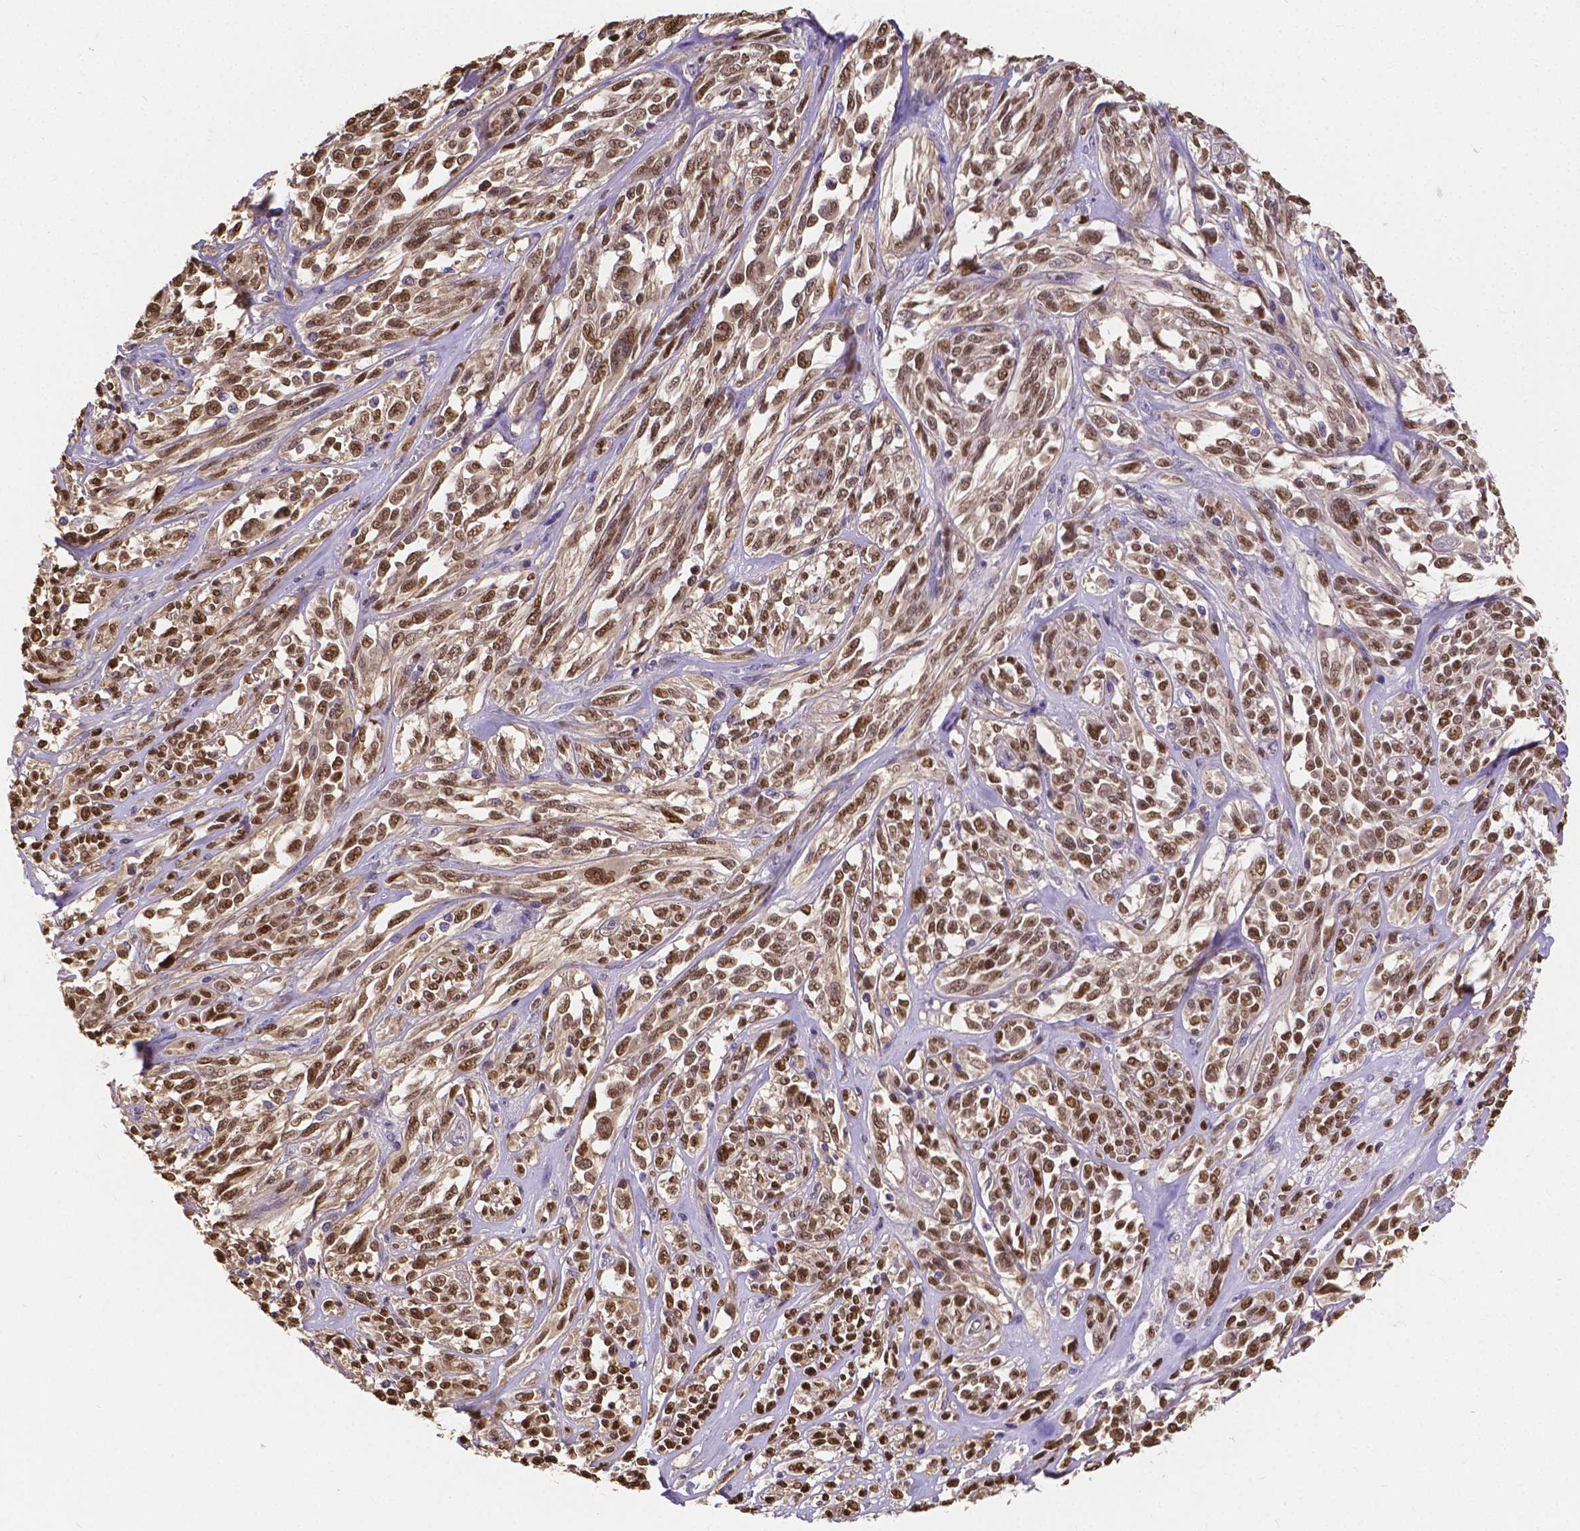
{"staining": {"intensity": "moderate", "quantity": ">75%", "location": "cytoplasmic/membranous,nuclear"}, "tissue": "melanoma", "cell_type": "Tumor cells", "image_type": "cancer", "snomed": [{"axis": "morphology", "description": "Malignant melanoma, NOS"}, {"axis": "topography", "description": "Skin"}], "caption": "Immunohistochemical staining of human melanoma exhibits moderate cytoplasmic/membranous and nuclear protein expression in about >75% of tumor cells.", "gene": "CTNNA2", "patient": {"sex": "female", "age": 91}}